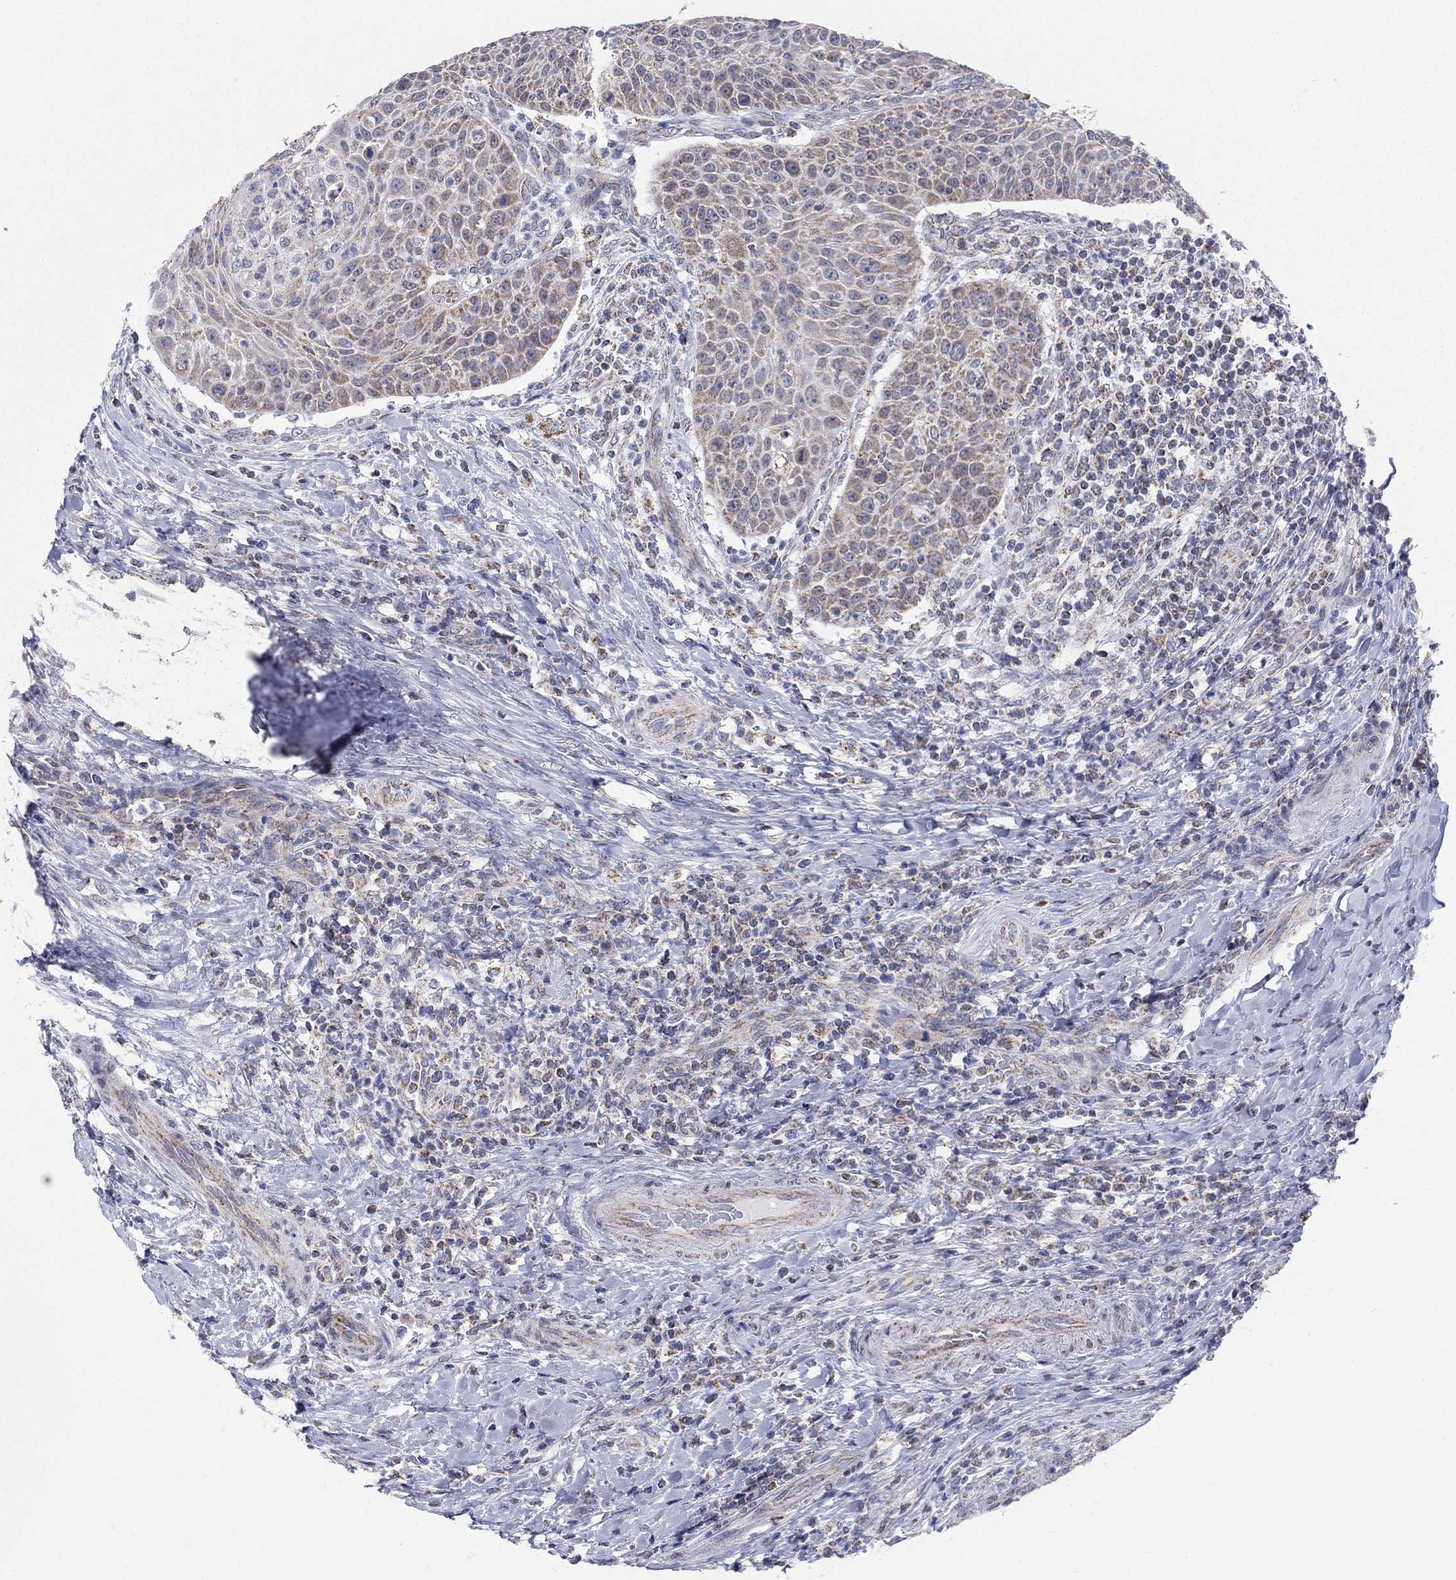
{"staining": {"intensity": "moderate", "quantity": "25%-75%", "location": "cytoplasmic/membranous"}, "tissue": "head and neck cancer", "cell_type": "Tumor cells", "image_type": "cancer", "snomed": [{"axis": "morphology", "description": "Squamous cell carcinoma, NOS"}, {"axis": "topography", "description": "Head-Neck"}], "caption": "This is a photomicrograph of immunohistochemistry staining of head and neck squamous cell carcinoma, which shows moderate positivity in the cytoplasmic/membranous of tumor cells.", "gene": "KISS1R", "patient": {"sex": "male", "age": 69}}